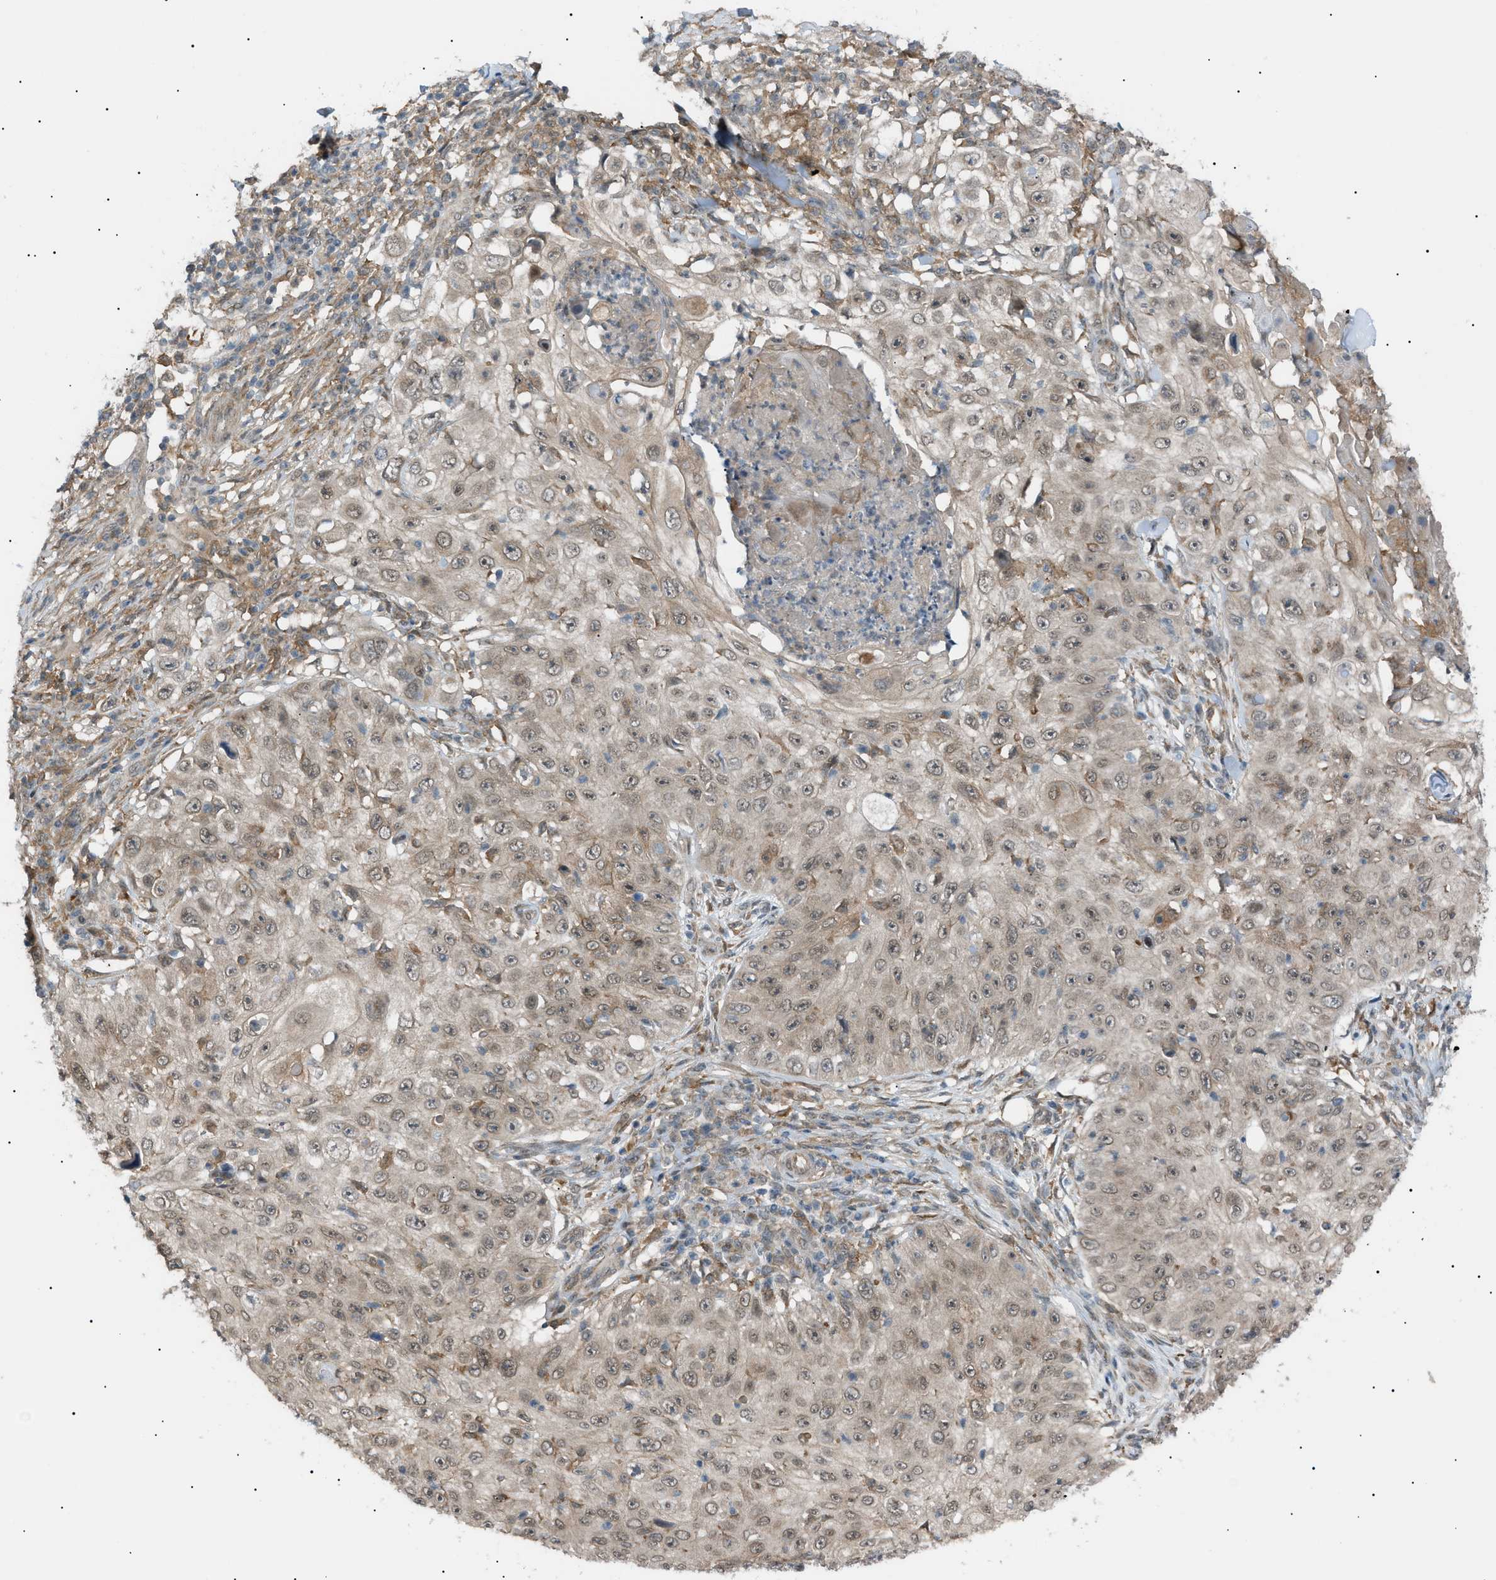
{"staining": {"intensity": "weak", "quantity": ">75%", "location": "cytoplasmic/membranous,nuclear"}, "tissue": "skin cancer", "cell_type": "Tumor cells", "image_type": "cancer", "snomed": [{"axis": "morphology", "description": "Squamous cell carcinoma, NOS"}, {"axis": "topography", "description": "Skin"}], "caption": "Skin cancer stained for a protein reveals weak cytoplasmic/membranous and nuclear positivity in tumor cells.", "gene": "LPIN2", "patient": {"sex": "male", "age": 86}}